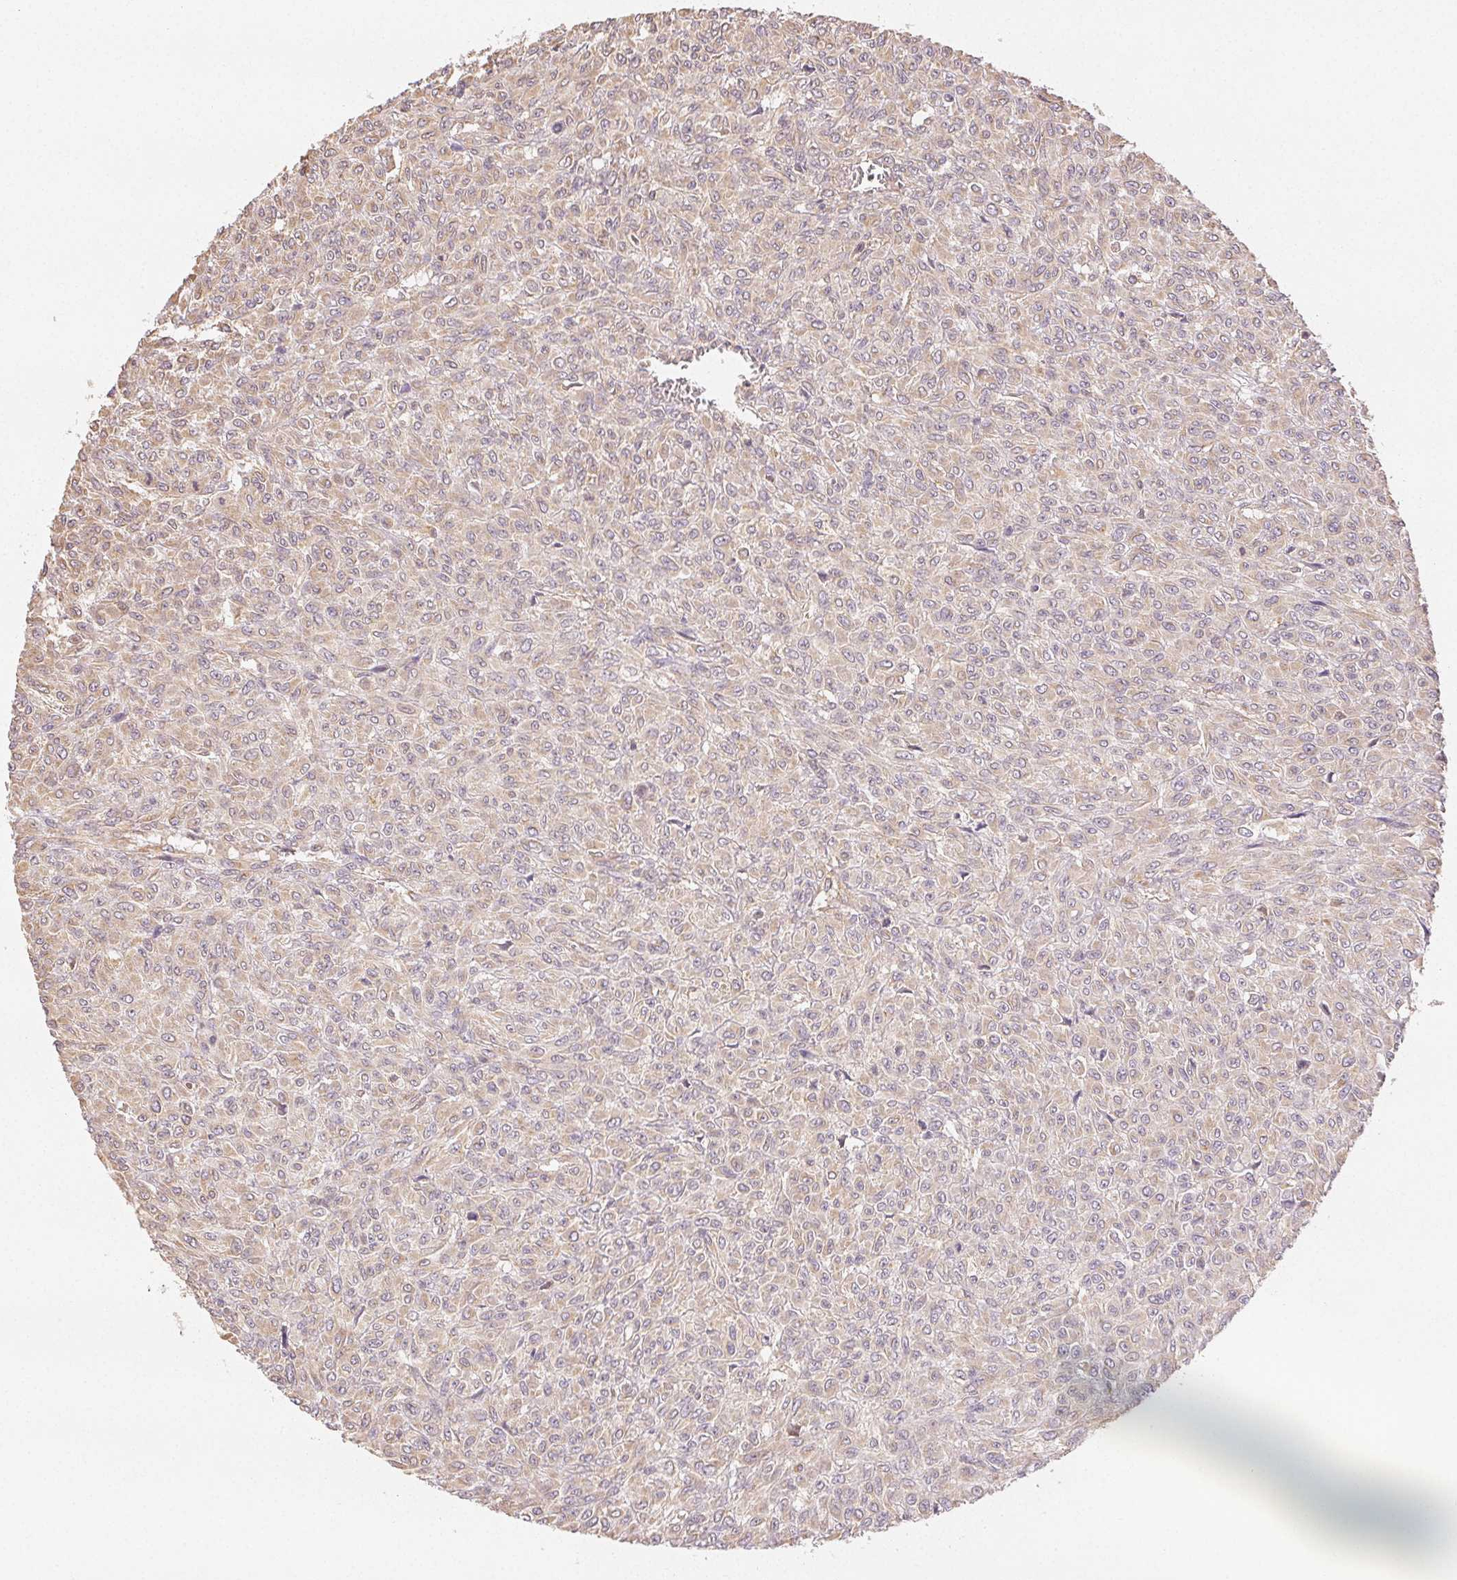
{"staining": {"intensity": "weak", "quantity": "<25%", "location": "cytoplasmic/membranous"}, "tissue": "renal cancer", "cell_type": "Tumor cells", "image_type": "cancer", "snomed": [{"axis": "morphology", "description": "Adenocarcinoma, NOS"}, {"axis": "topography", "description": "Kidney"}], "caption": "Immunohistochemistry (IHC) histopathology image of neoplastic tissue: renal cancer (adenocarcinoma) stained with DAB shows no significant protein expression in tumor cells.", "gene": "SEZ6L2", "patient": {"sex": "male", "age": 58}}